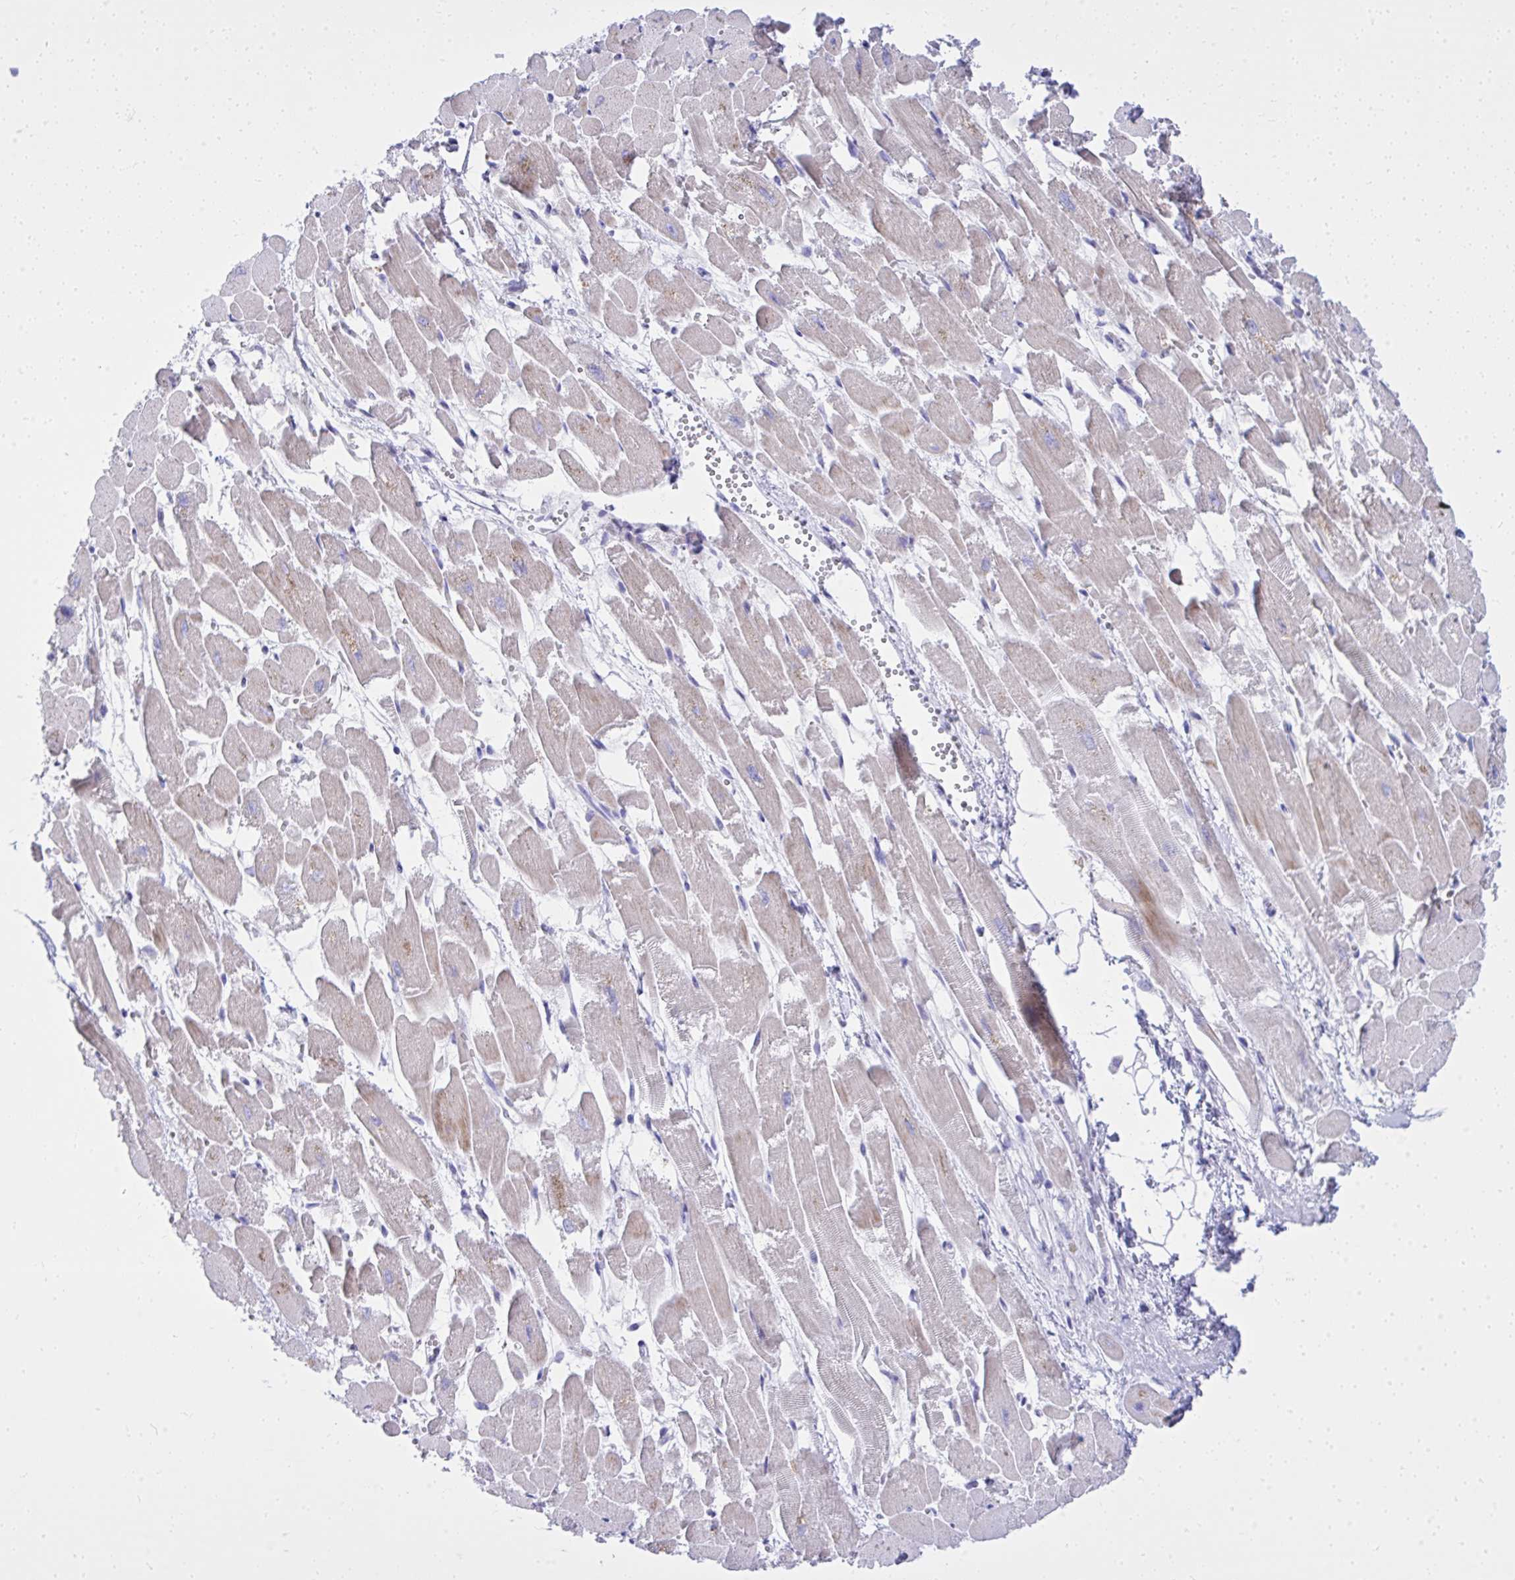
{"staining": {"intensity": "moderate", "quantity": "25%-75%", "location": "cytoplasmic/membranous"}, "tissue": "heart muscle", "cell_type": "Cardiomyocytes", "image_type": "normal", "snomed": [{"axis": "morphology", "description": "Normal tissue, NOS"}, {"axis": "topography", "description": "Heart"}], "caption": "Immunohistochemistry of benign human heart muscle demonstrates medium levels of moderate cytoplasmic/membranous expression in approximately 25%-75% of cardiomyocytes.", "gene": "BCL6B", "patient": {"sex": "female", "age": 52}}